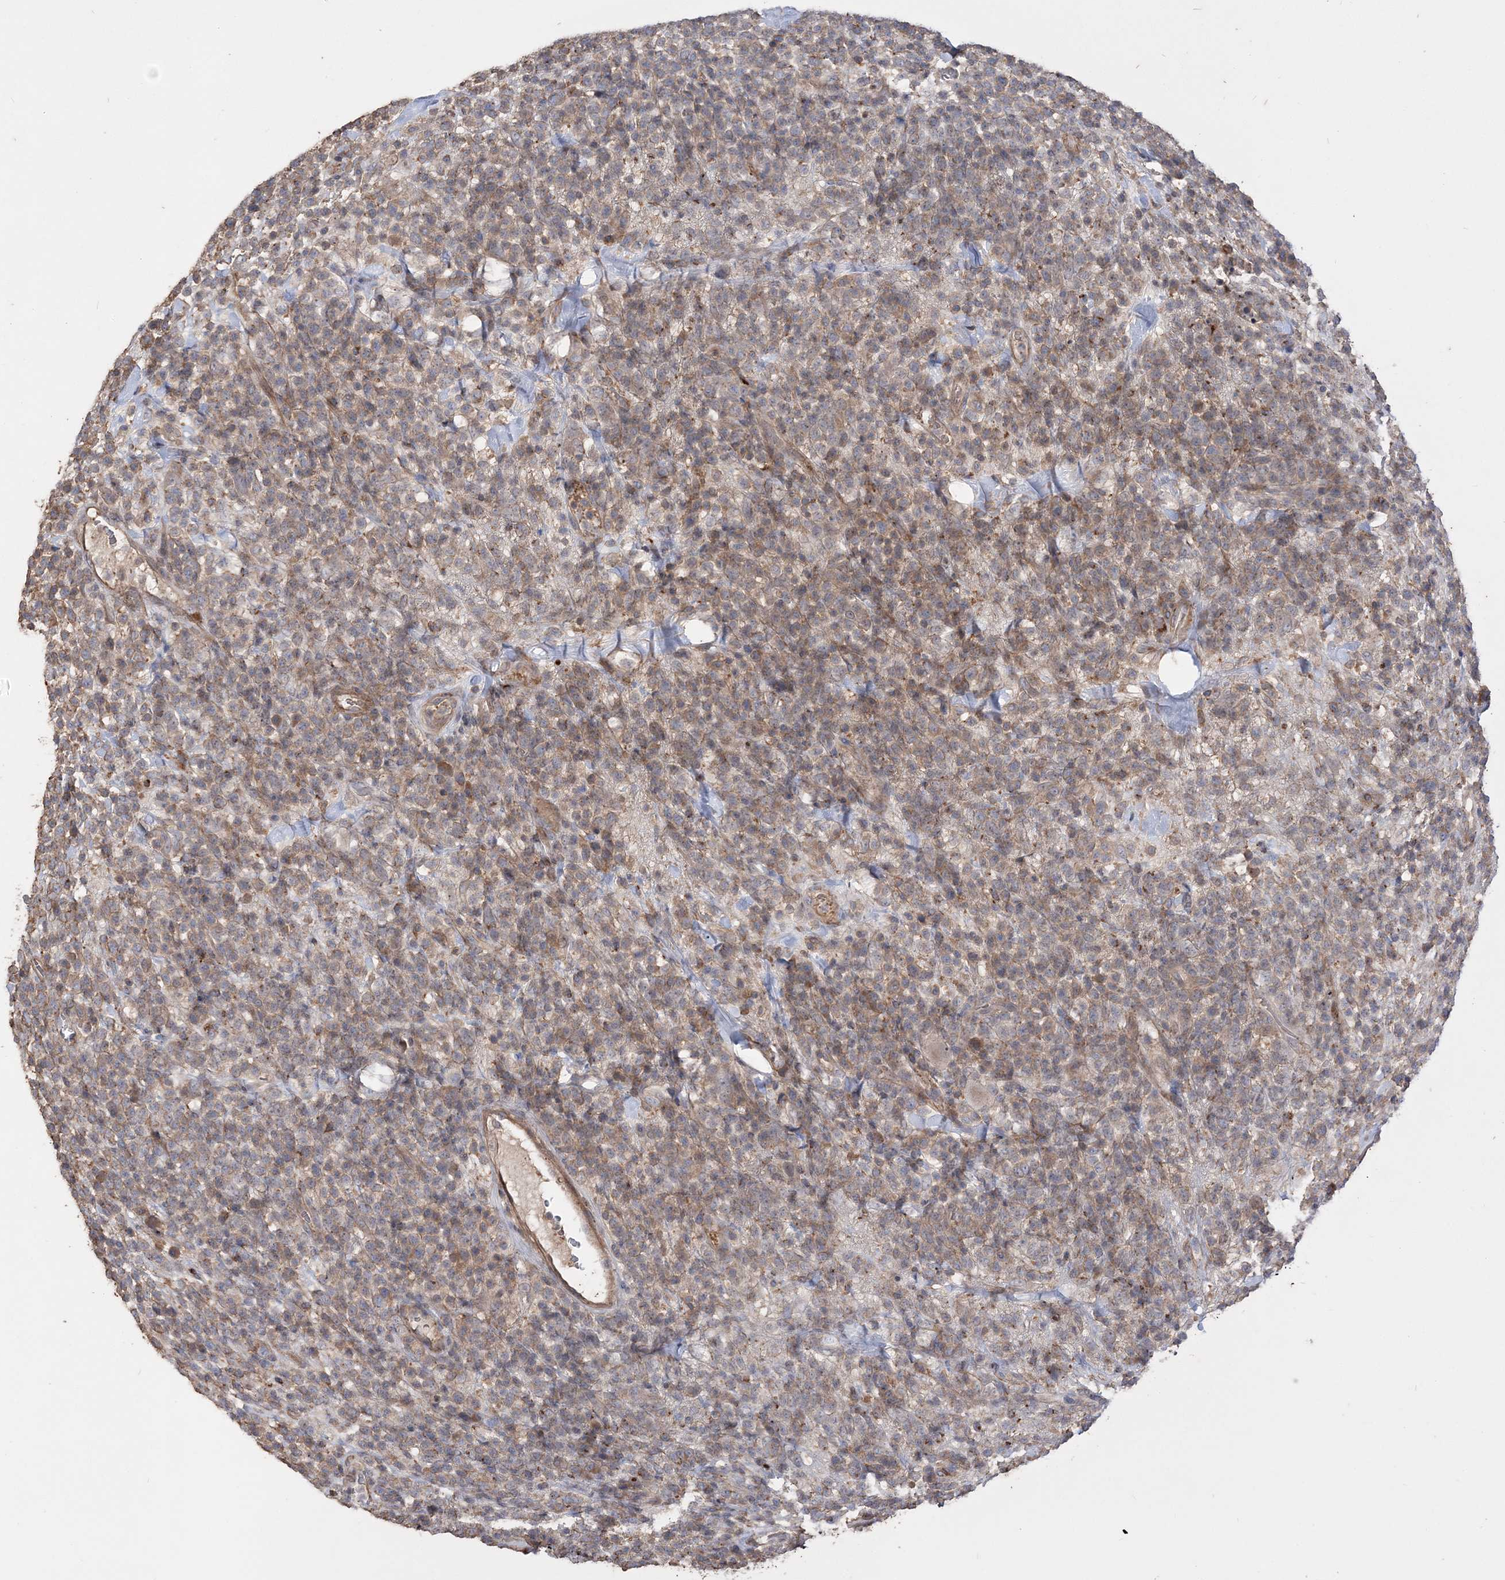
{"staining": {"intensity": "weak", "quantity": "25%-75%", "location": "cytoplasmic/membranous"}, "tissue": "lymphoma", "cell_type": "Tumor cells", "image_type": "cancer", "snomed": [{"axis": "morphology", "description": "Malignant lymphoma, non-Hodgkin's type, High grade"}, {"axis": "topography", "description": "Colon"}], "caption": "Weak cytoplasmic/membranous positivity is present in about 25%-75% of tumor cells in malignant lymphoma, non-Hodgkin's type (high-grade).", "gene": "SLFN14", "patient": {"sex": "female", "age": 53}}